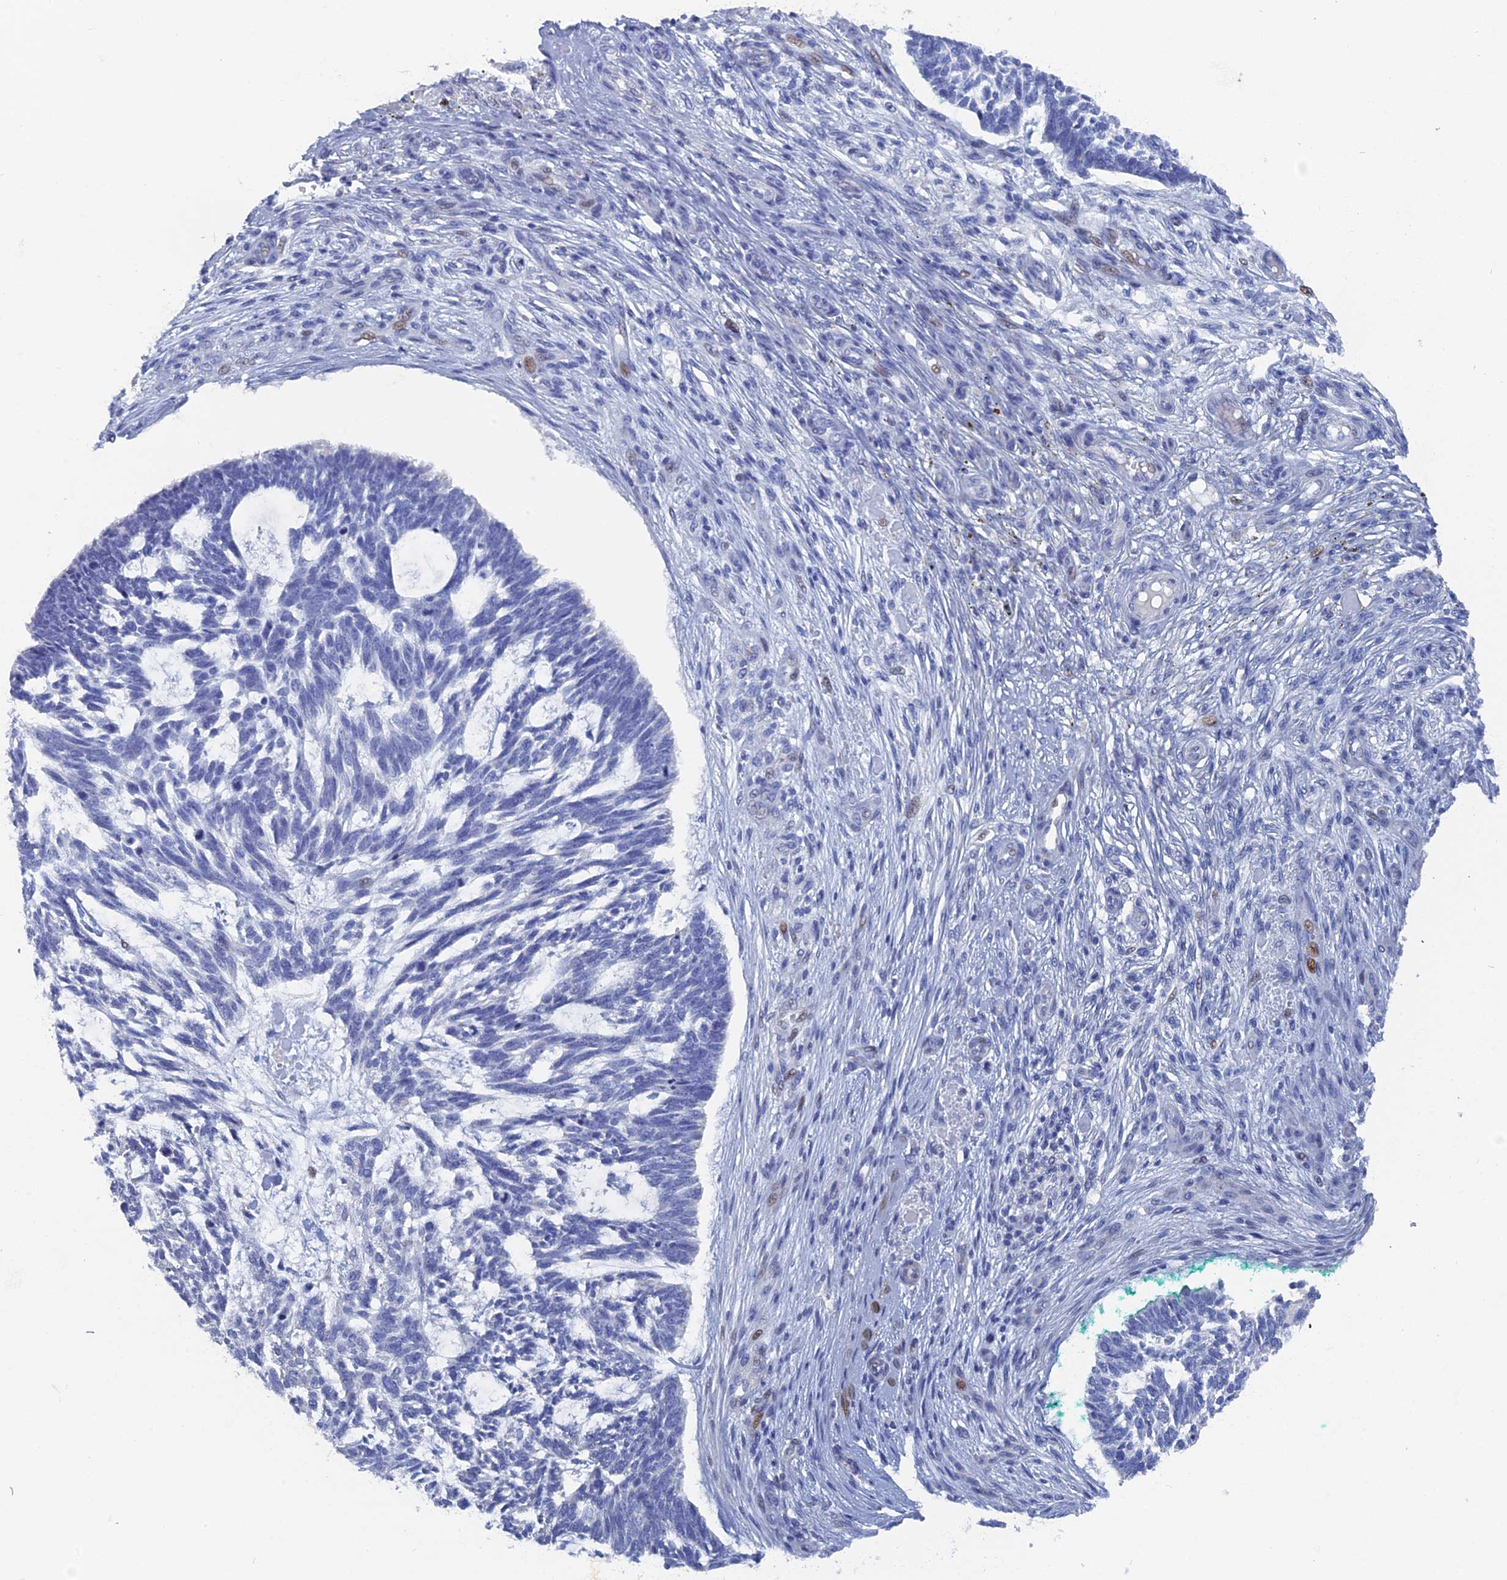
{"staining": {"intensity": "negative", "quantity": "none", "location": "none"}, "tissue": "skin cancer", "cell_type": "Tumor cells", "image_type": "cancer", "snomed": [{"axis": "morphology", "description": "Basal cell carcinoma"}, {"axis": "topography", "description": "Skin"}], "caption": "An immunohistochemistry (IHC) photomicrograph of skin cancer is shown. There is no staining in tumor cells of skin cancer.", "gene": "HIGD1A", "patient": {"sex": "male", "age": 88}}